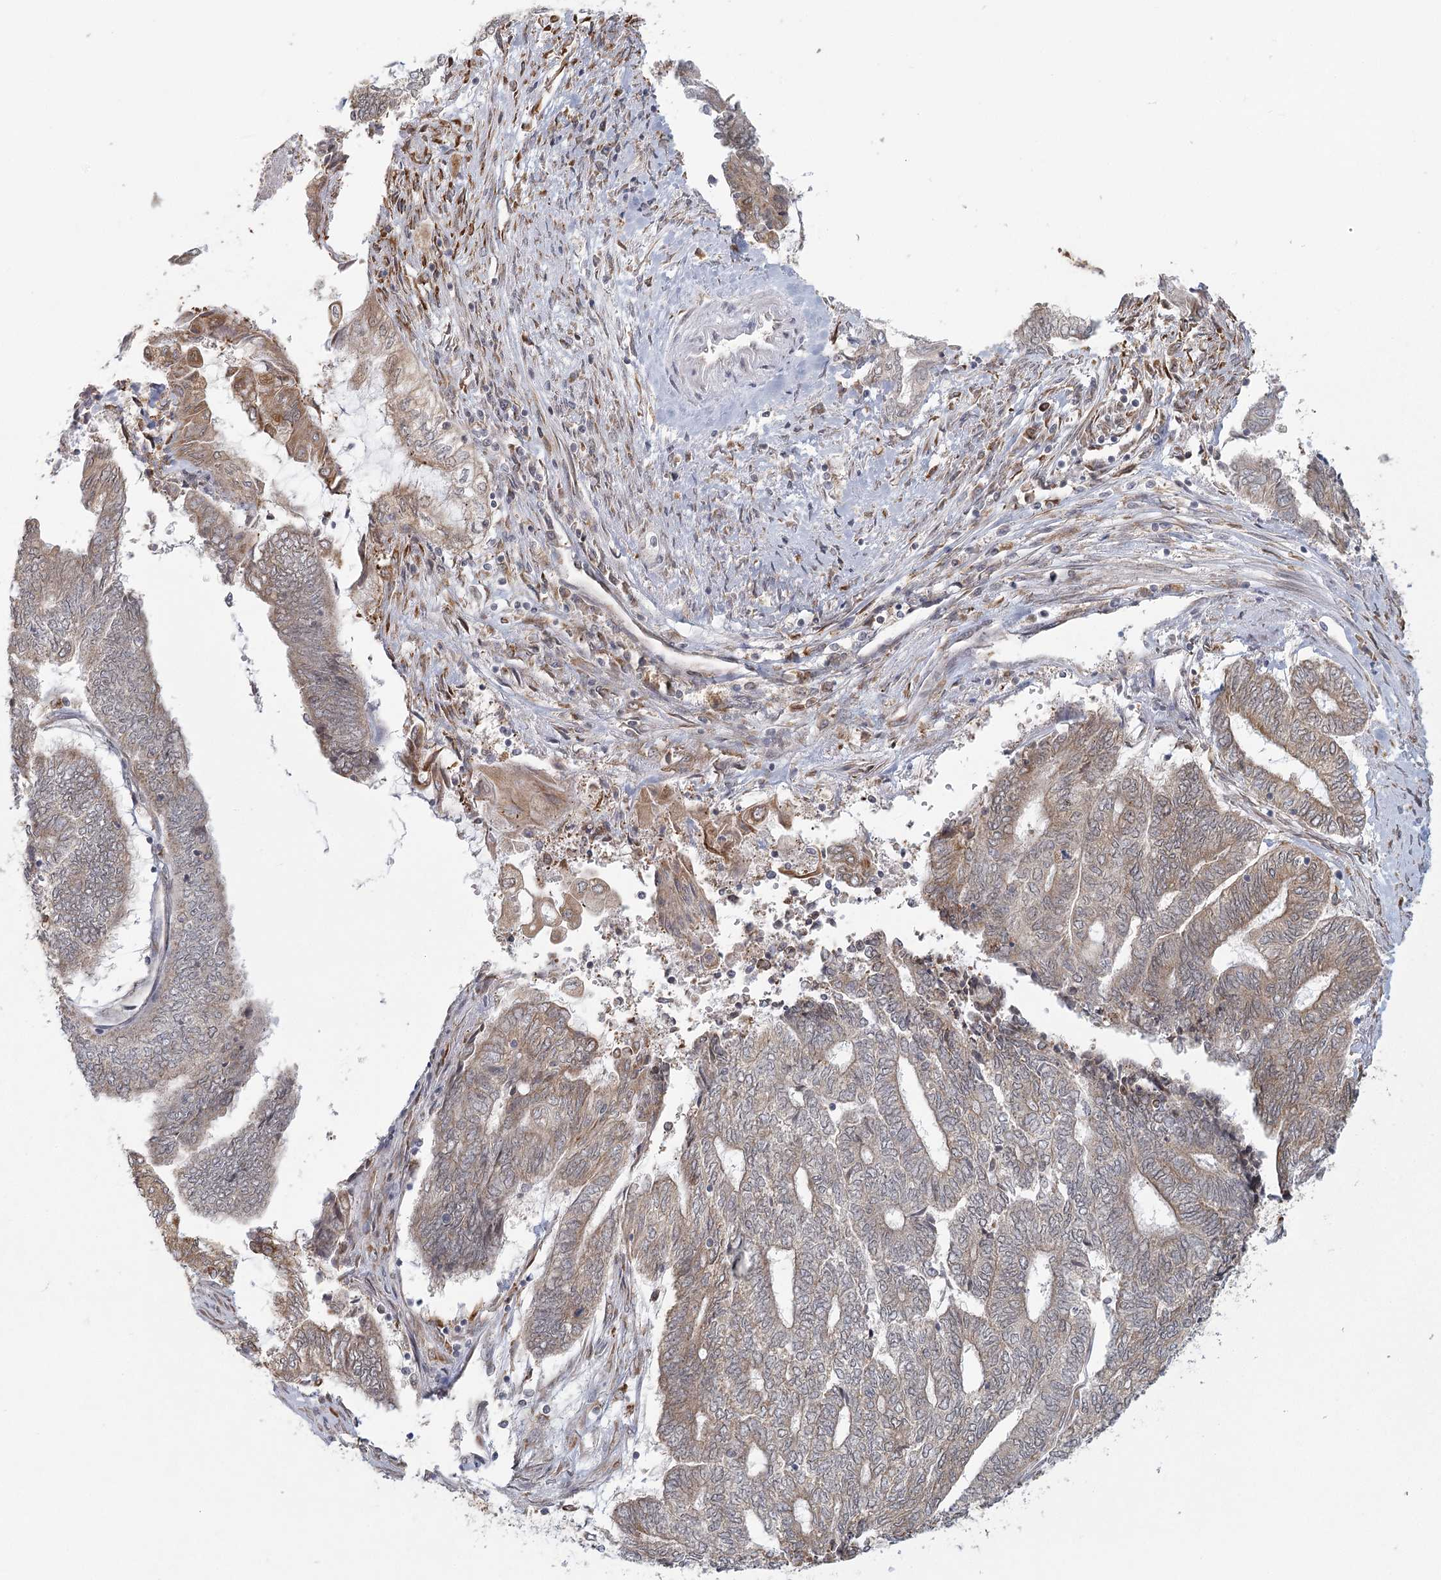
{"staining": {"intensity": "weak", "quantity": ">75%", "location": "cytoplasmic/membranous"}, "tissue": "endometrial cancer", "cell_type": "Tumor cells", "image_type": "cancer", "snomed": [{"axis": "morphology", "description": "Adenocarcinoma, NOS"}, {"axis": "topography", "description": "Uterus"}, {"axis": "topography", "description": "Endometrium"}], "caption": "High-power microscopy captured an IHC histopathology image of endometrial cancer, revealing weak cytoplasmic/membranous staining in approximately >75% of tumor cells.", "gene": "LACTB", "patient": {"sex": "female", "age": 70}}